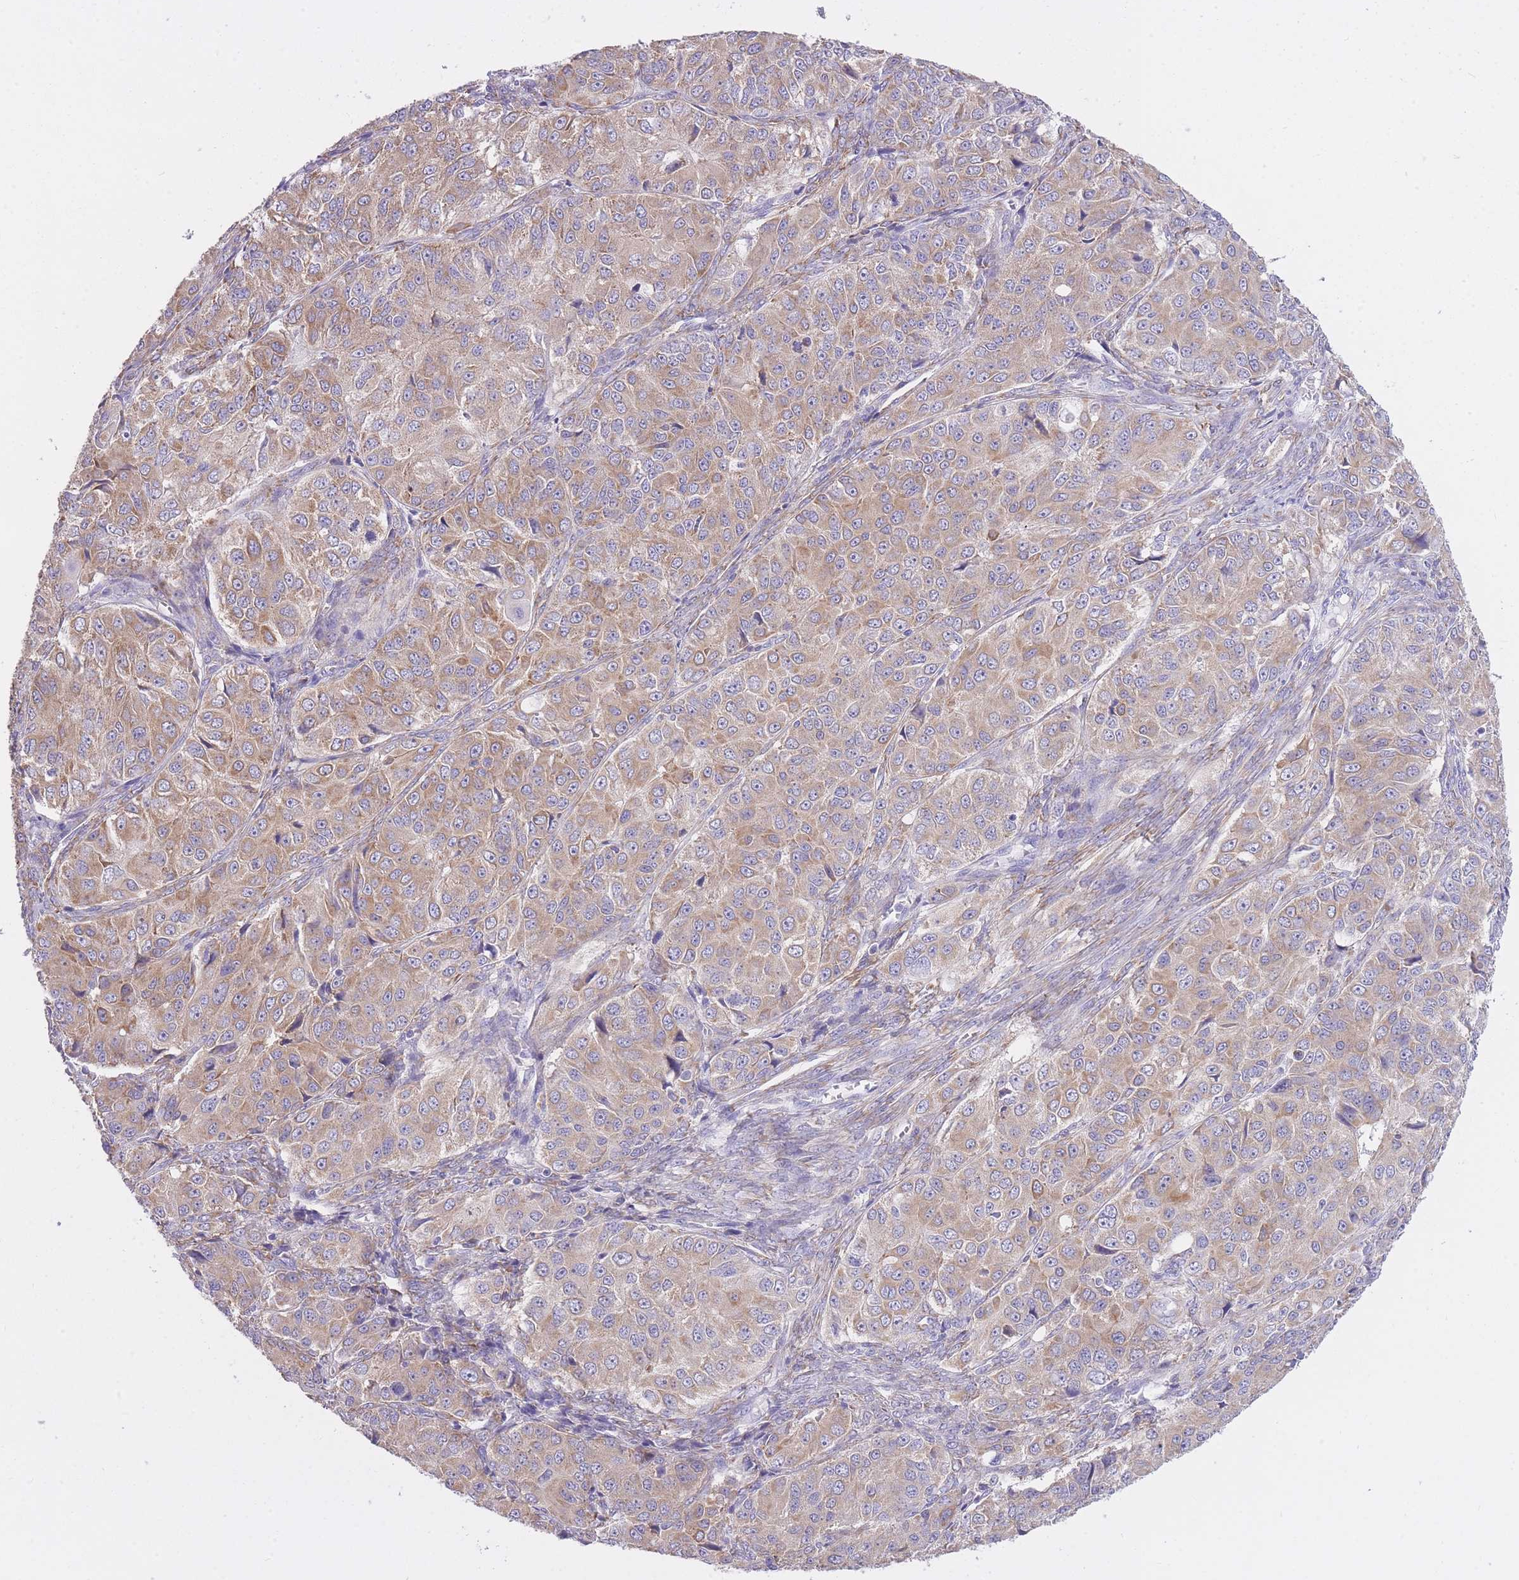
{"staining": {"intensity": "weak", "quantity": ">75%", "location": "cytoplasmic/membranous"}, "tissue": "ovarian cancer", "cell_type": "Tumor cells", "image_type": "cancer", "snomed": [{"axis": "morphology", "description": "Carcinoma, endometroid"}, {"axis": "topography", "description": "Ovary"}], "caption": "Brown immunohistochemical staining in human ovarian cancer exhibits weak cytoplasmic/membranous staining in approximately >75% of tumor cells.", "gene": "ZNF501", "patient": {"sex": "female", "age": 51}}